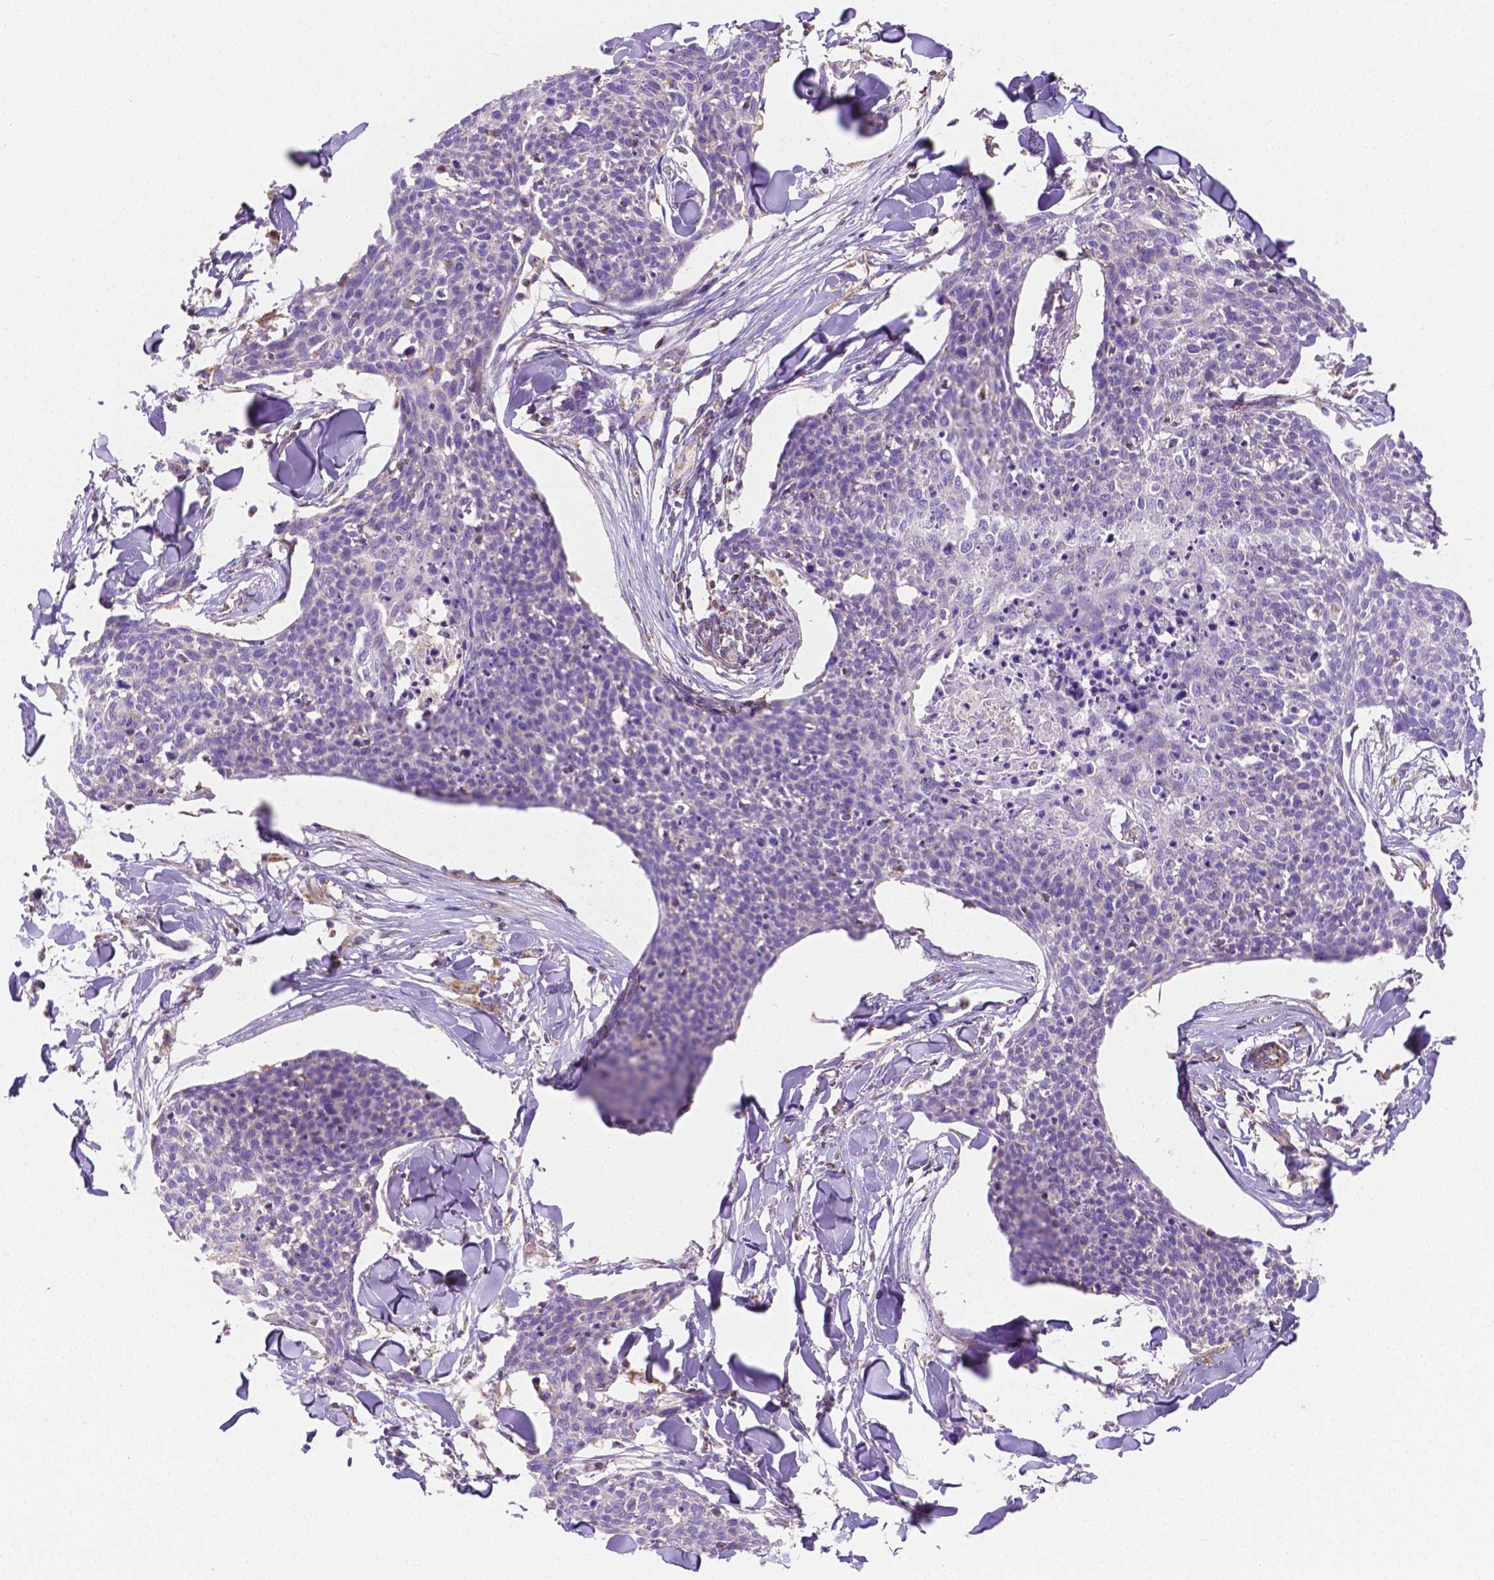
{"staining": {"intensity": "negative", "quantity": "none", "location": "none"}, "tissue": "skin cancer", "cell_type": "Tumor cells", "image_type": "cancer", "snomed": [{"axis": "morphology", "description": "Squamous cell carcinoma, NOS"}, {"axis": "topography", "description": "Skin"}, {"axis": "topography", "description": "Vulva"}], "caption": "Tumor cells are negative for protein expression in human skin cancer (squamous cell carcinoma). Brightfield microscopy of IHC stained with DAB (3,3'-diaminobenzidine) (brown) and hematoxylin (blue), captured at high magnification.", "gene": "SGTB", "patient": {"sex": "female", "age": 75}}